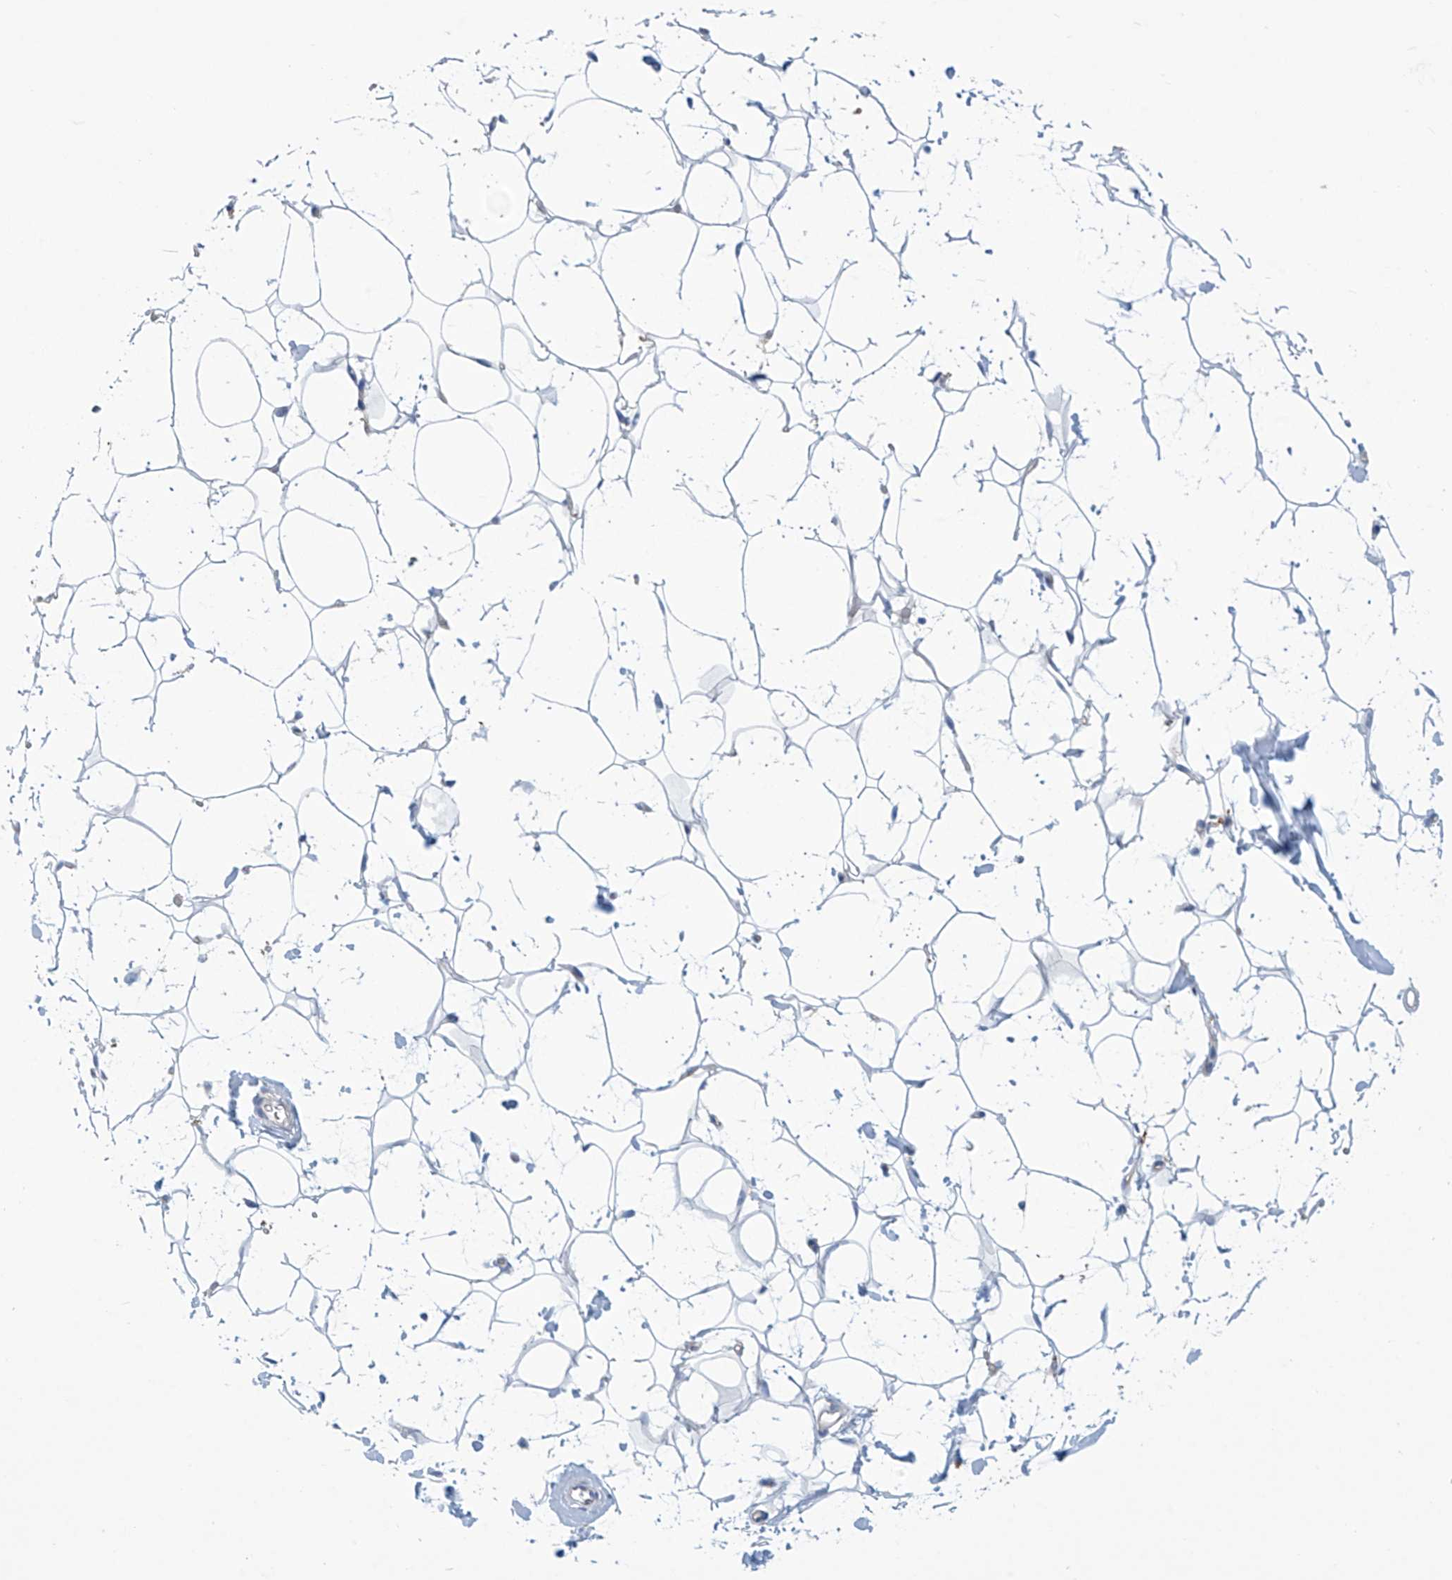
{"staining": {"intensity": "negative", "quantity": "none", "location": "none"}, "tissue": "adipose tissue", "cell_type": "Adipocytes", "image_type": "normal", "snomed": [{"axis": "morphology", "description": "Normal tissue, NOS"}, {"axis": "topography", "description": "Breast"}], "caption": "Adipocytes are negative for brown protein staining in unremarkable adipose tissue.", "gene": "ABHD13", "patient": {"sex": "female", "age": 26}}